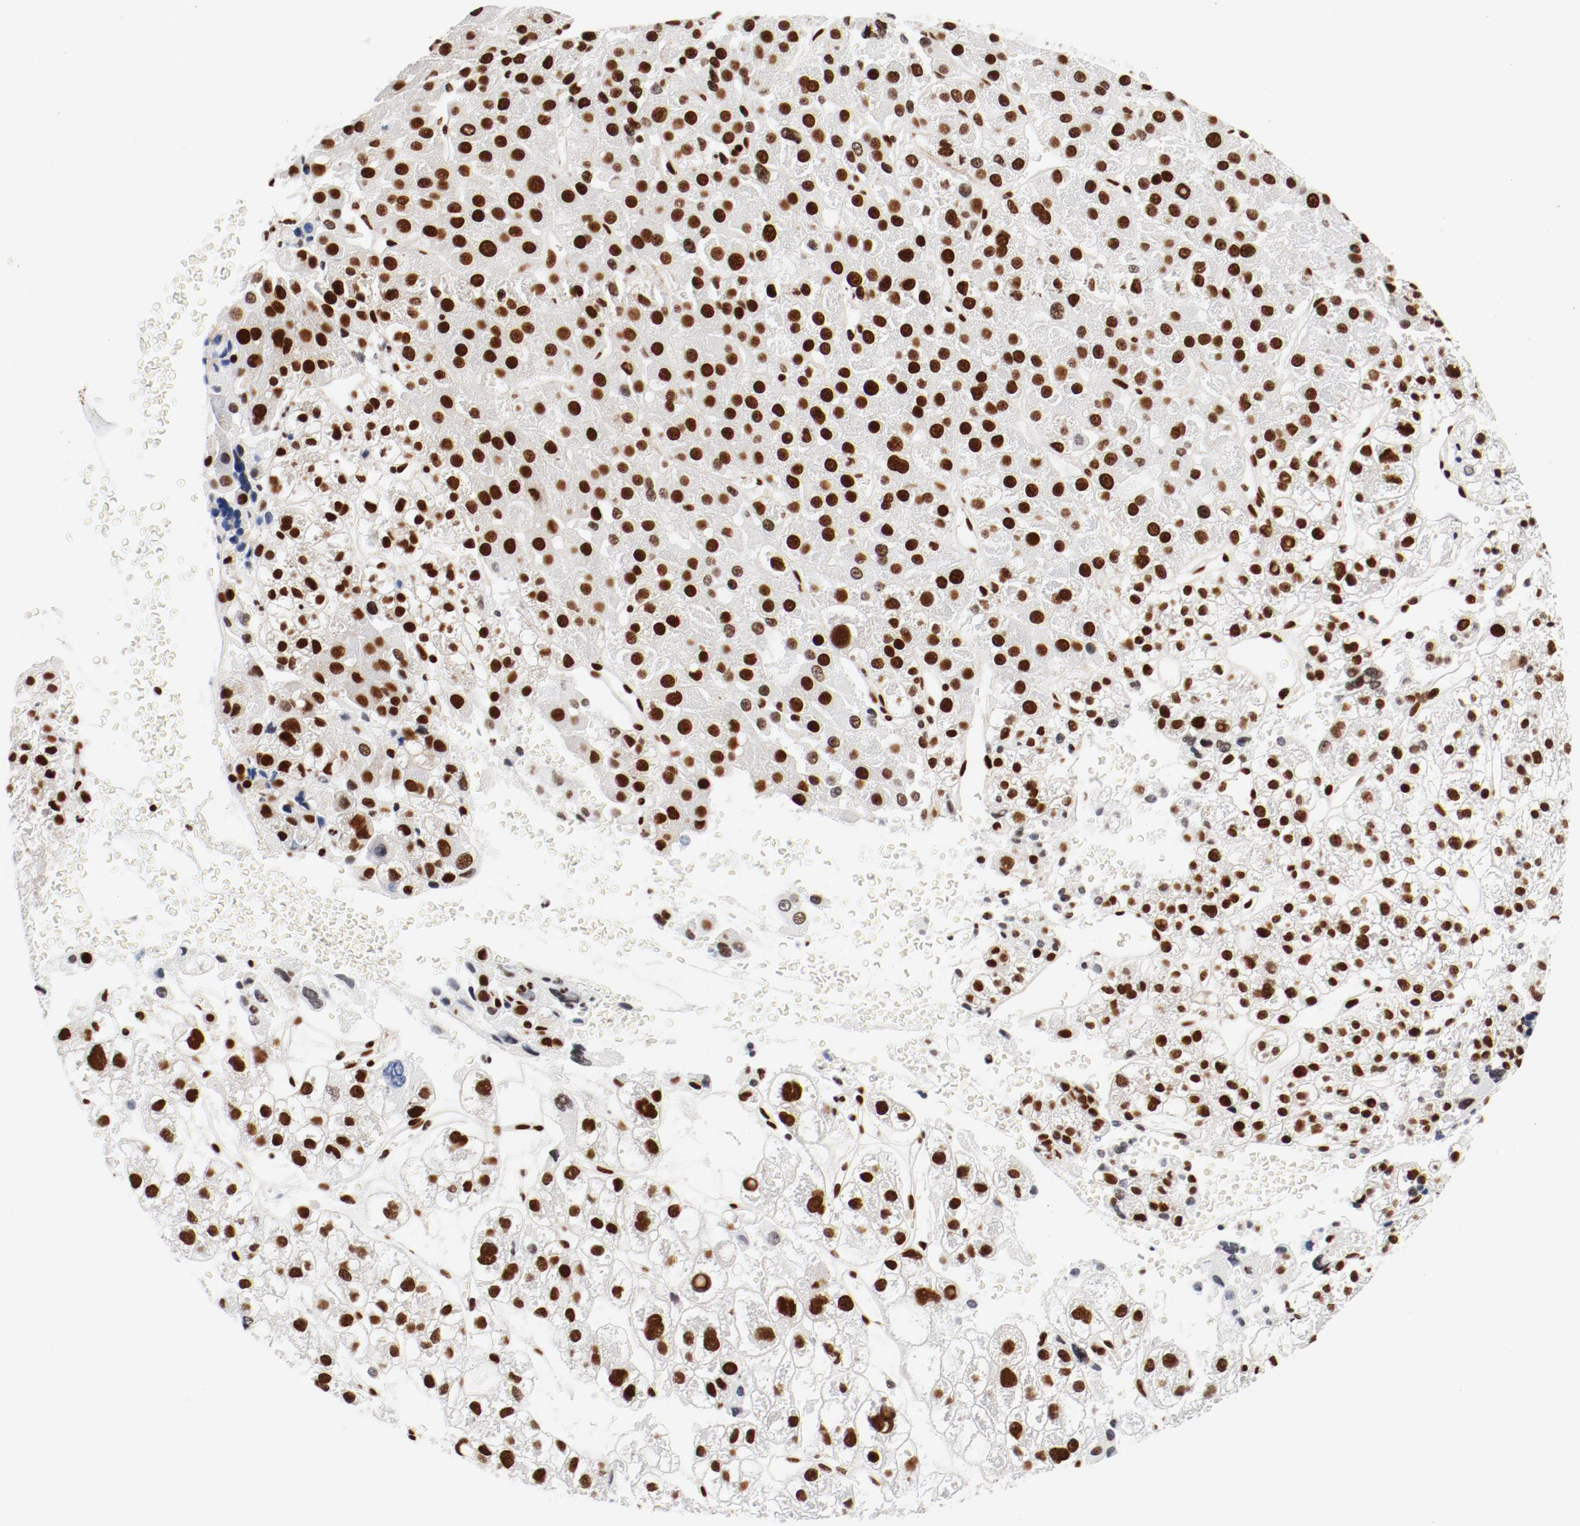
{"staining": {"intensity": "strong", "quantity": ">75%", "location": "nuclear"}, "tissue": "liver cancer", "cell_type": "Tumor cells", "image_type": "cancer", "snomed": [{"axis": "morphology", "description": "Carcinoma, Hepatocellular, NOS"}, {"axis": "topography", "description": "Liver"}], "caption": "The histopathology image reveals staining of hepatocellular carcinoma (liver), revealing strong nuclear protein staining (brown color) within tumor cells.", "gene": "CTBP1", "patient": {"sex": "female", "age": 85}}